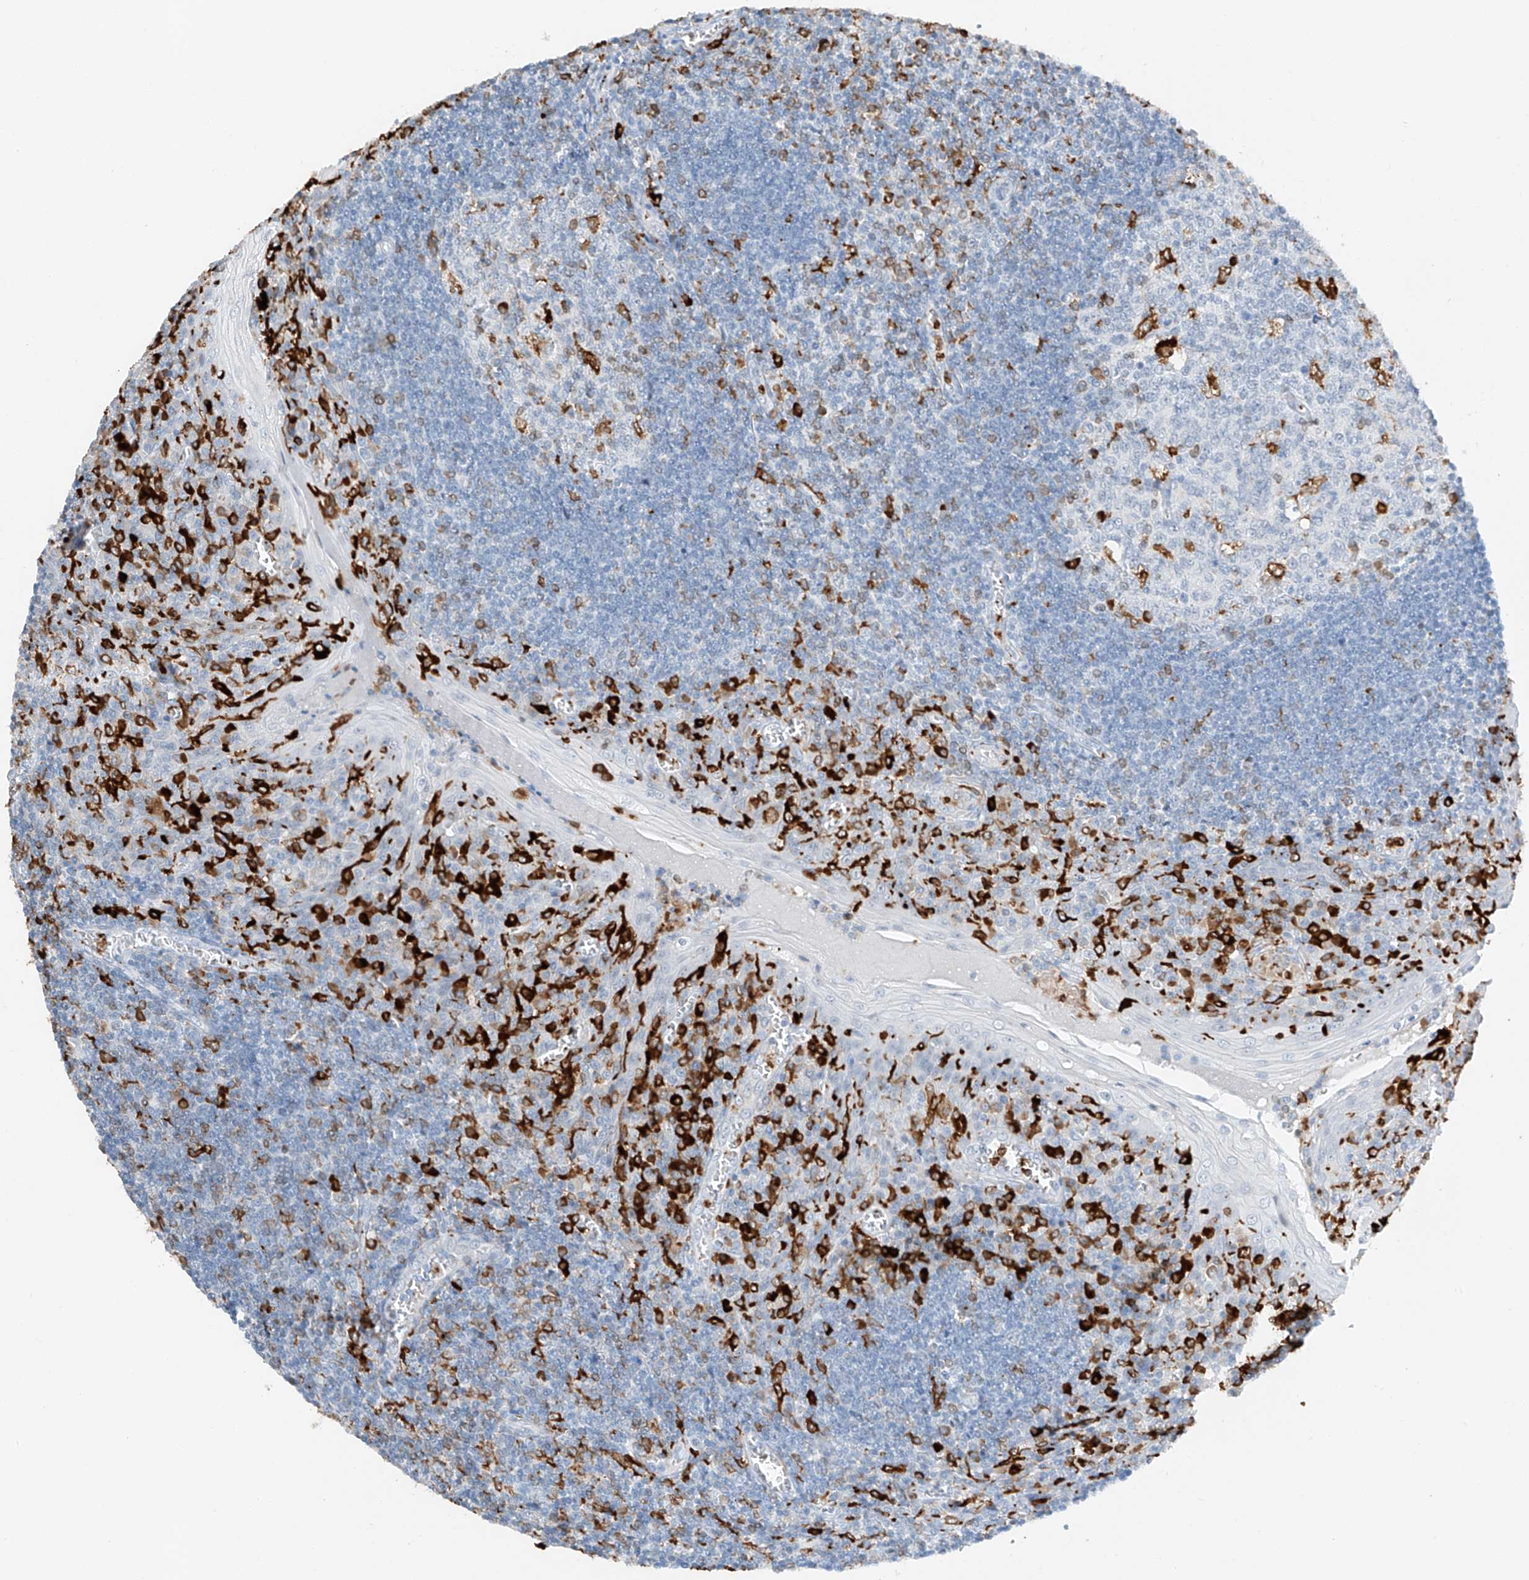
{"staining": {"intensity": "strong", "quantity": "<25%", "location": "cytoplasmic/membranous"}, "tissue": "tonsil", "cell_type": "Germinal center cells", "image_type": "normal", "snomed": [{"axis": "morphology", "description": "Normal tissue, NOS"}, {"axis": "topography", "description": "Tonsil"}], "caption": "Brown immunohistochemical staining in benign human tonsil reveals strong cytoplasmic/membranous staining in approximately <25% of germinal center cells. (Brightfield microscopy of DAB IHC at high magnification).", "gene": "TBXAS1", "patient": {"sex": "male", "age": 27}}